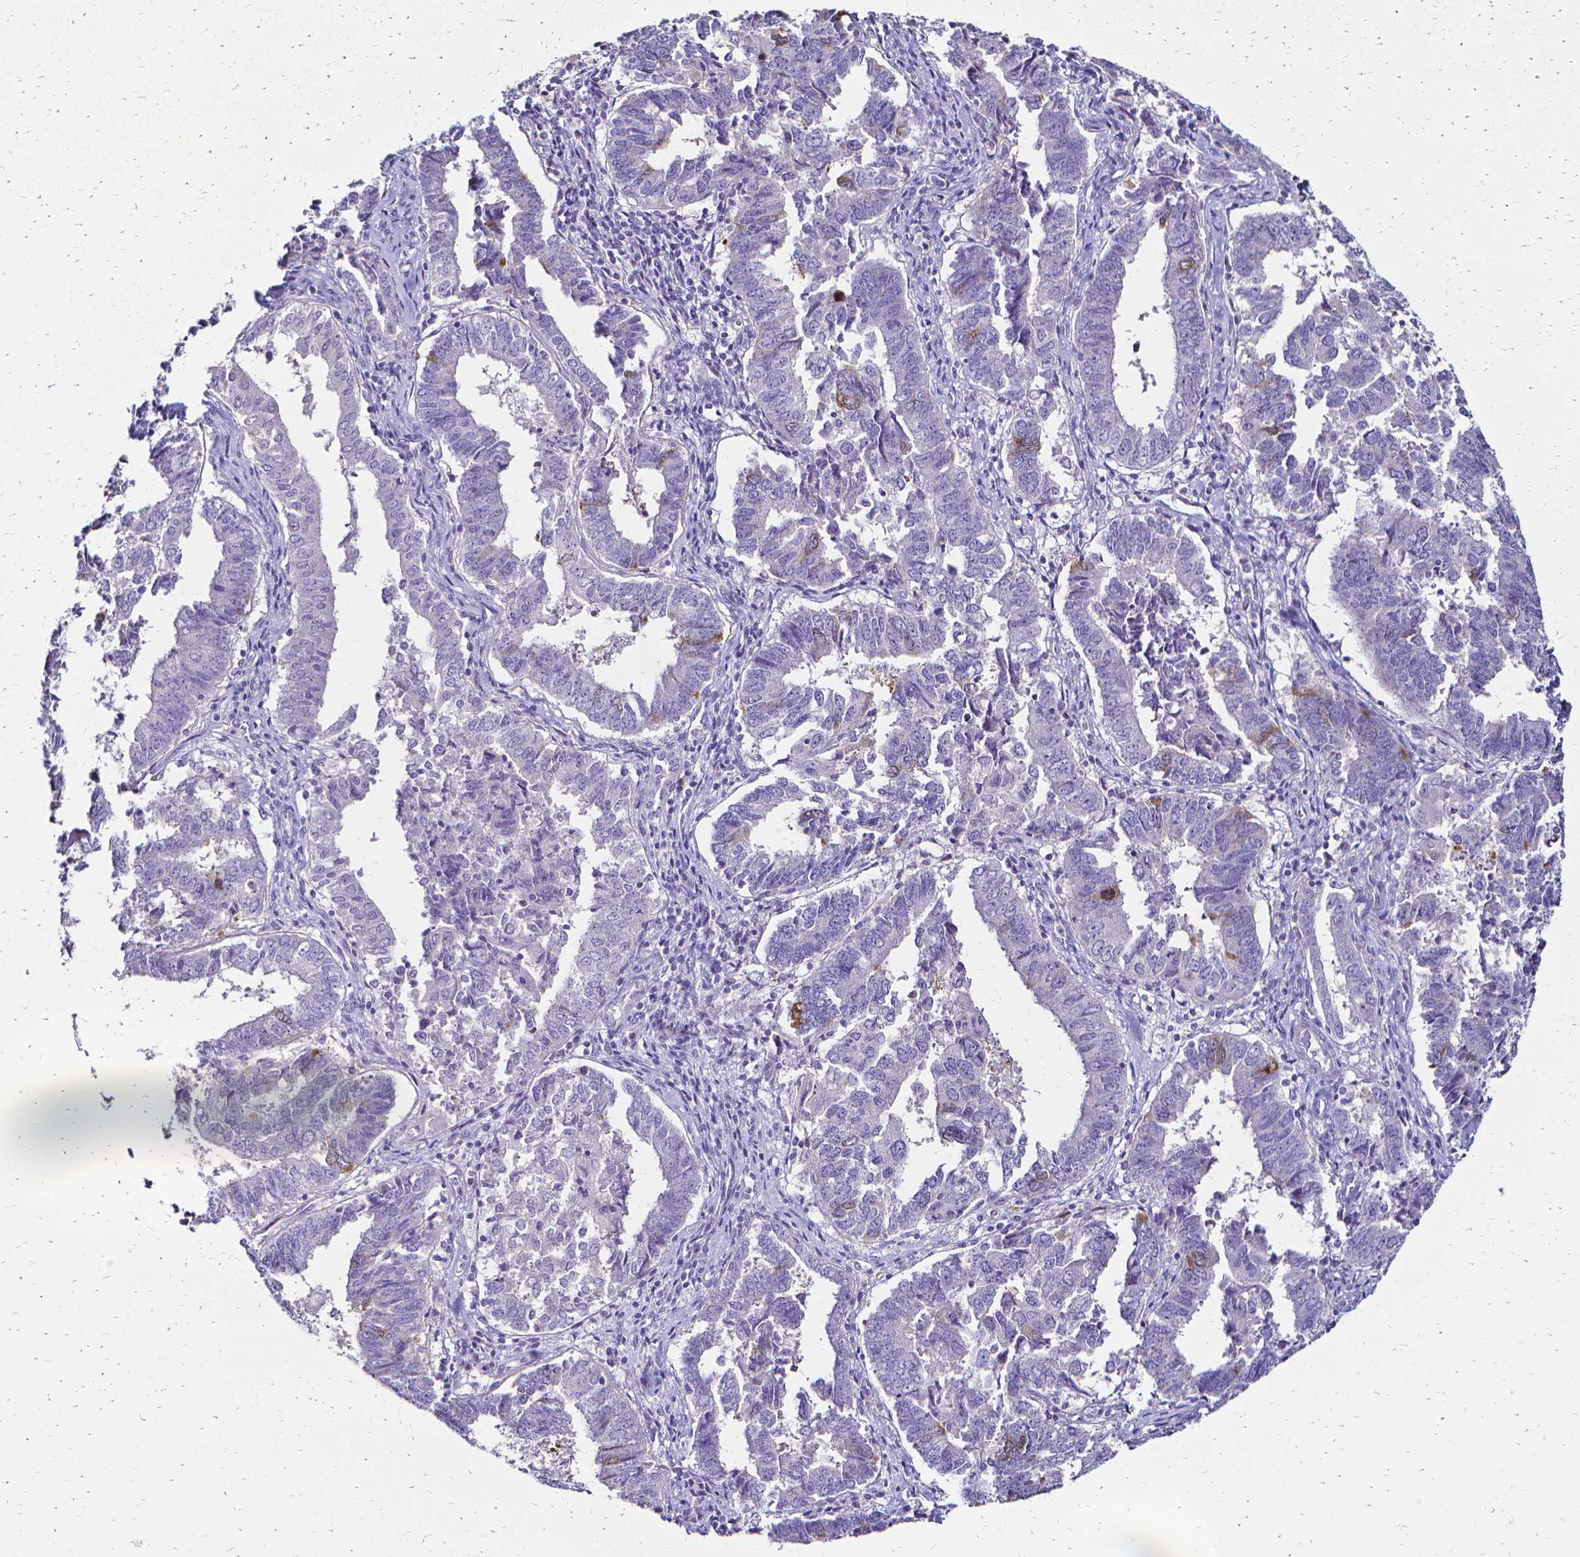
{"staining": {"intensity": "weak", "quantity": "<25%", "location": "cytoplasmic/membranous"}, "tissue": "endometrial cancer", "cell_type": "Tumor cells", "image_type": "cancer", "snomed": [{"axis": "morphology", "description": "Adenocarcinoma, NOS"}, {"axis": "topography", "description": "Endometrium"}], "caption": "Immunohistochemical staining of endometrial cancer (adenocarcinoma) demonstrates no significant positivity in tumor cells. (Brightfield microscopy of DAB immunohistochemistry (IHC) at high magnification).", "gene": "CCNB1", "patient": {"sex": "female", "age": 72}}